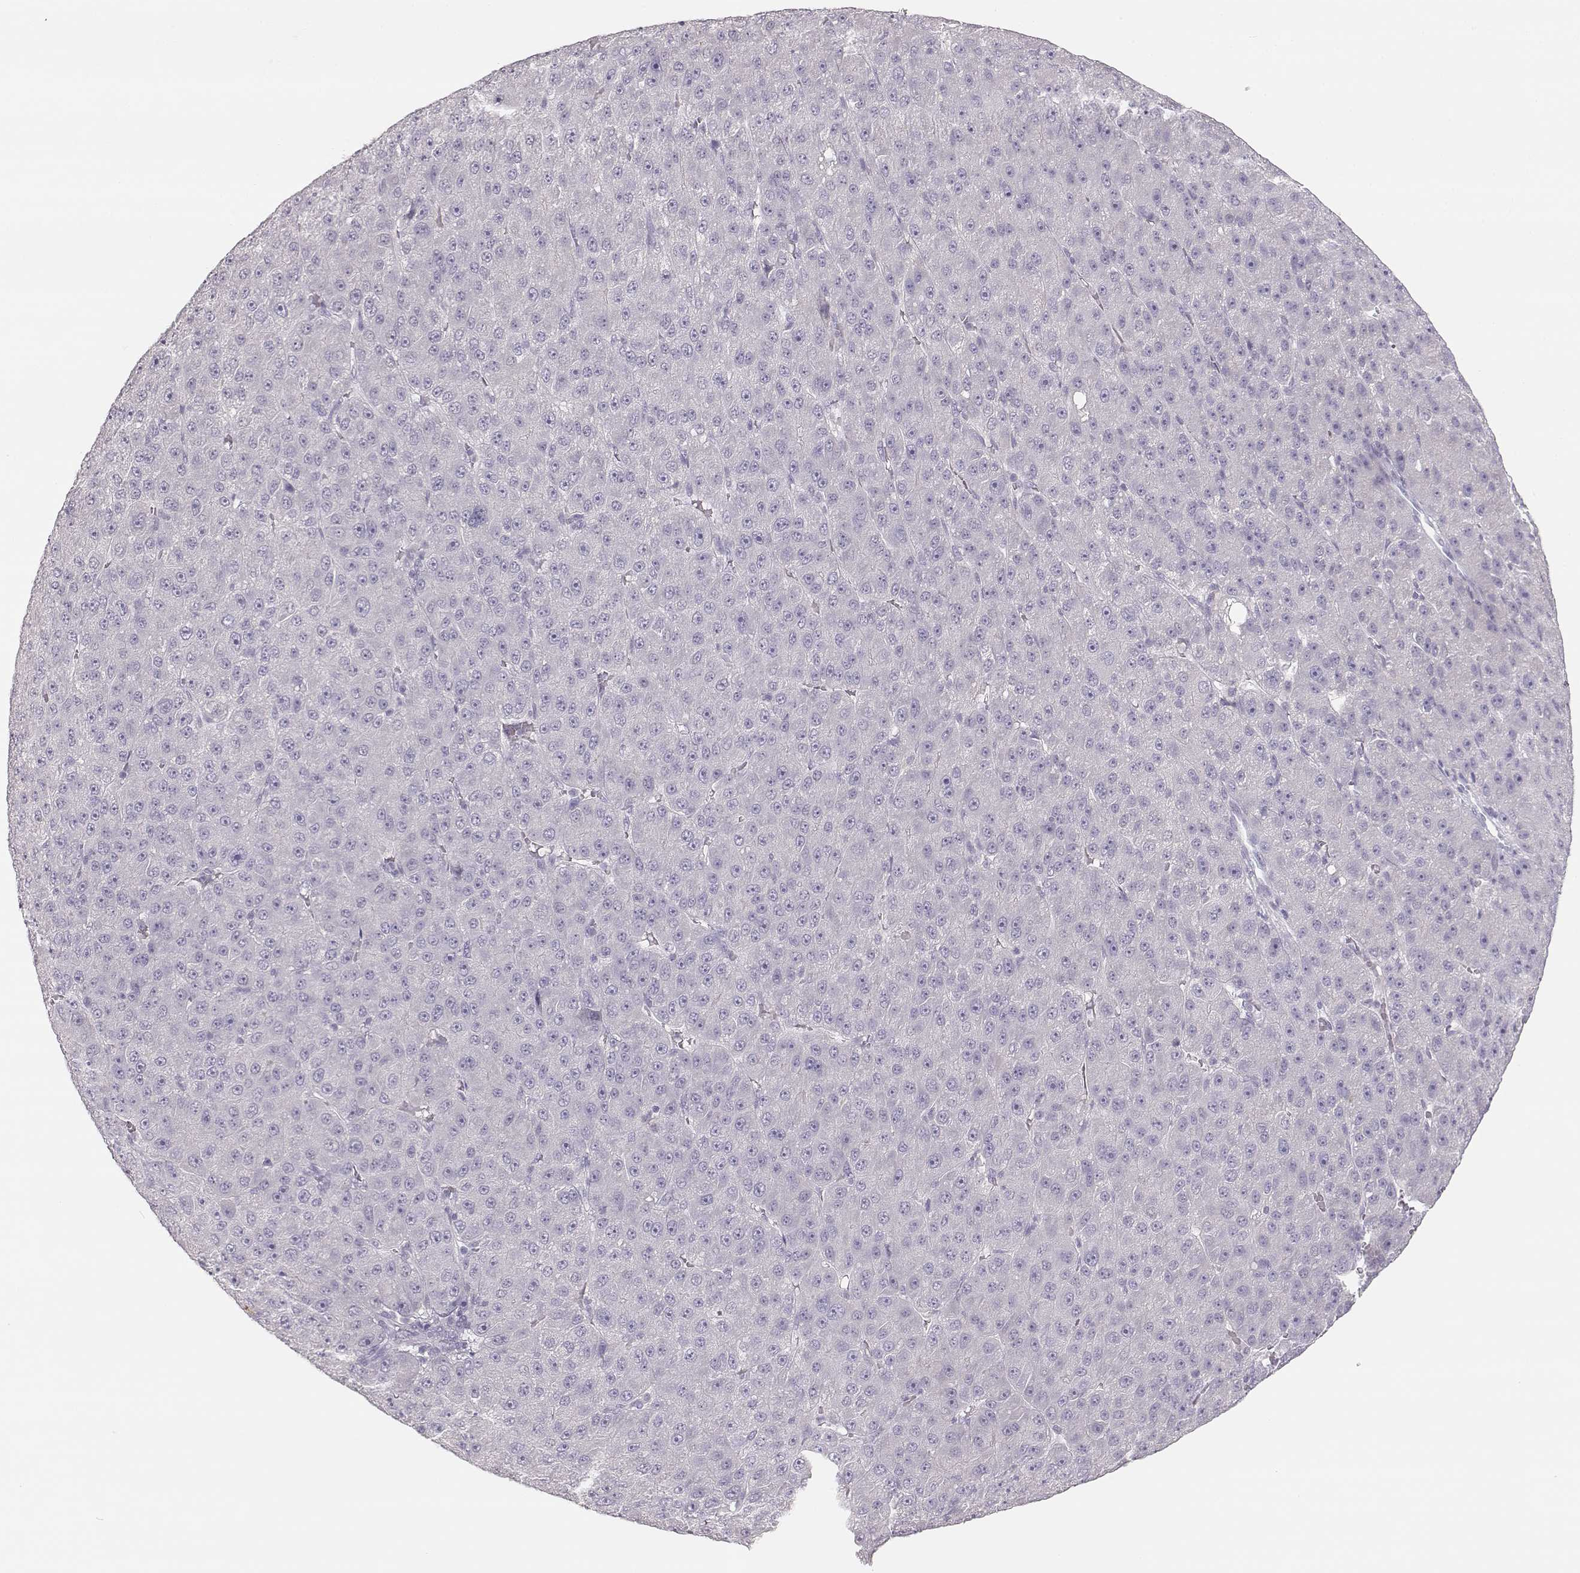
{"staining": {"intensity": "negative", "quantity": "none", "location": "none"}, "tissue": "liver cancer", "cell_type": "Tumor cells", "image_type": "cancer", "snomed": [{"axis": "morphology", "description": "Carcinoma, Hepatocellular, NOS"}, {"axis": "topography", "description": "Liver"}], "caption": "This is an immunohistochemistry (IHC) micrograph of liver cancer. There is no positivity in tumor cells.", "gene": "LEPR", "patient": {"sex": "male", "age": 67}}